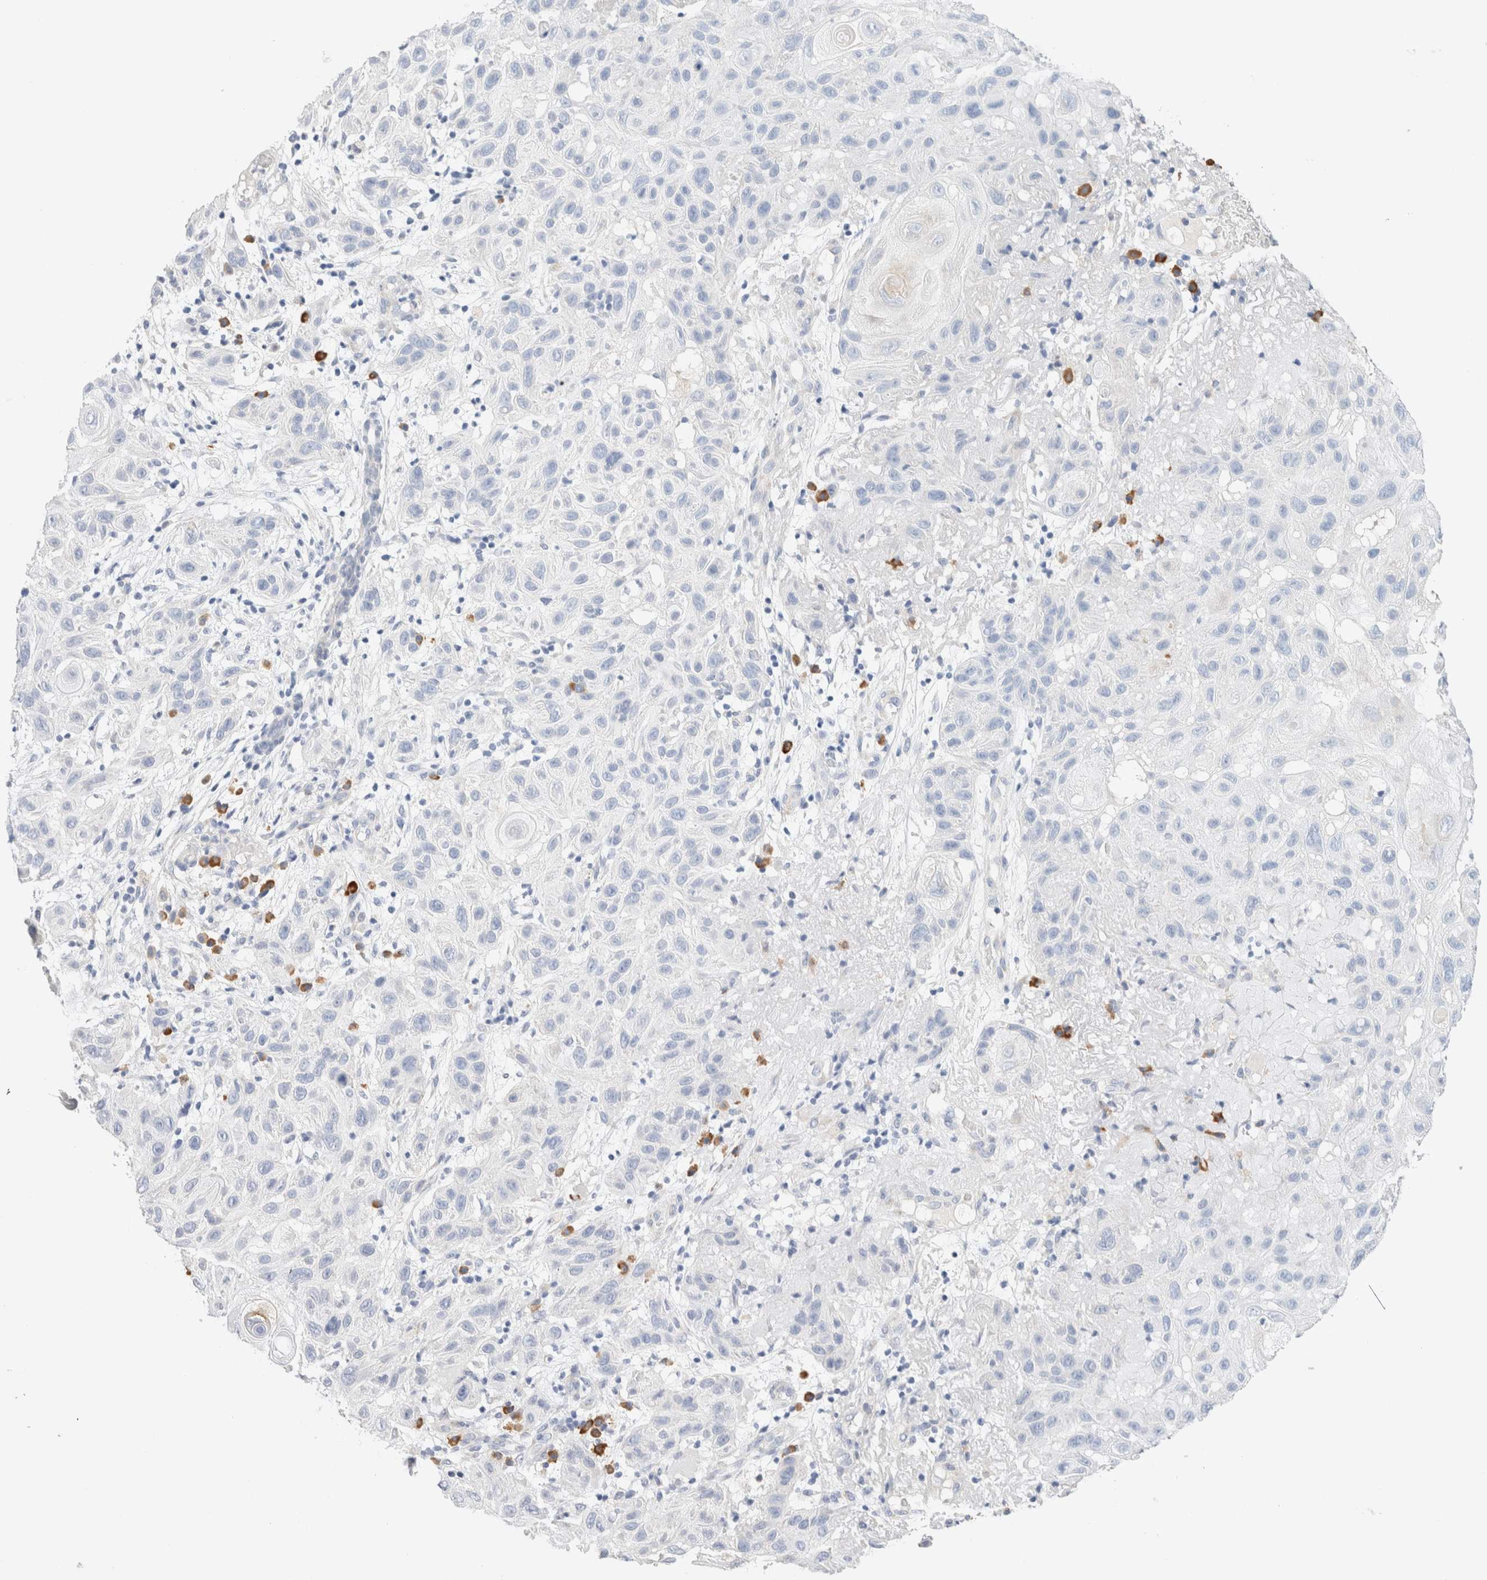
{"staining": {"intensity": "negative", "quantity": "none", "location": "none"}, "tissue": "skin cancer", "cell_type": "Tumor cells", "image_type": "cancer", "snomed": [{"axis": "morphology", "description": "Normal tissue, NOS"}, {"axis": "morphology", "description": "Squamous cell carcinoma, NOS"}, {"axis": "topography", "description": "Skin"}], "caption": "Immunohistochemistry image of neoplastic tissue: skin cancer (squamous cell carcinoma) stained with DAB reveals no significant protein staining in tumor cells. (DAB (3,3'-diaminobenzidine) immunohistochemistry (IHC) visualized using brightfield microscopy, high magnification).", "gene": "GADD45G", "patient": {"sex": "female", "age": 96}}